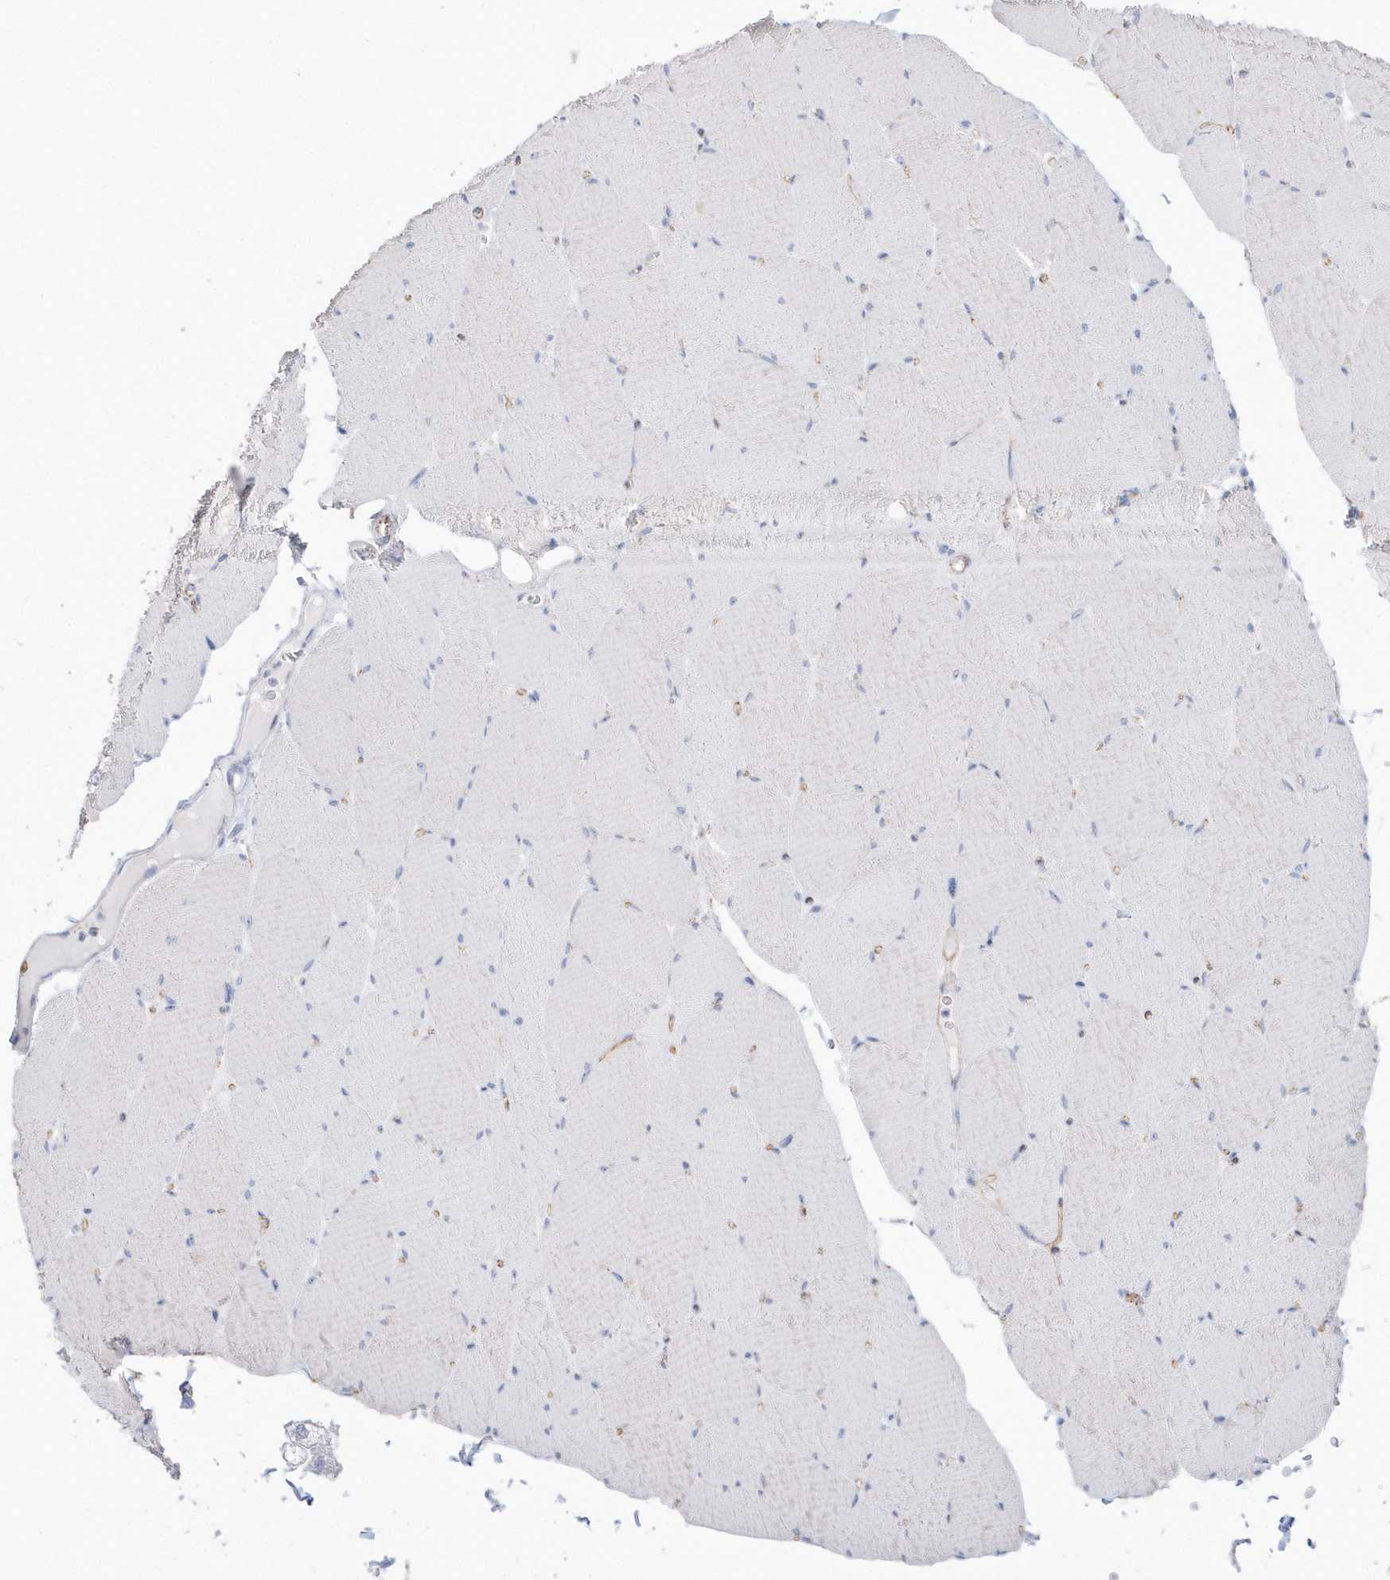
{"staining": {"intensity": "negative", "quantity": "none", "location": "none"}, "tissue": "skeletal muscle", "cell_type": "Myocytes", "image_type": "normal", "snomed": [{"axis": "morphology", "description": "Normal tissue, NOS"}, {"axis": "topography", "description": "Skeletal muscle"}, {"axis": "topography", "description": "Head-Neck"}], "caption": "Immunohistochemistry micrograph of unremarkable skeletal muscle stained for a protein (brown), which shows no expression in myocytes. (Stains: DAB immunohistochemistry (IHC) with hematoxylin counter stain, Microscopy: brightfield microscopy at high magnification).", "gene": "TMCO6", "patient": {"sex": "male", "age": 66}}